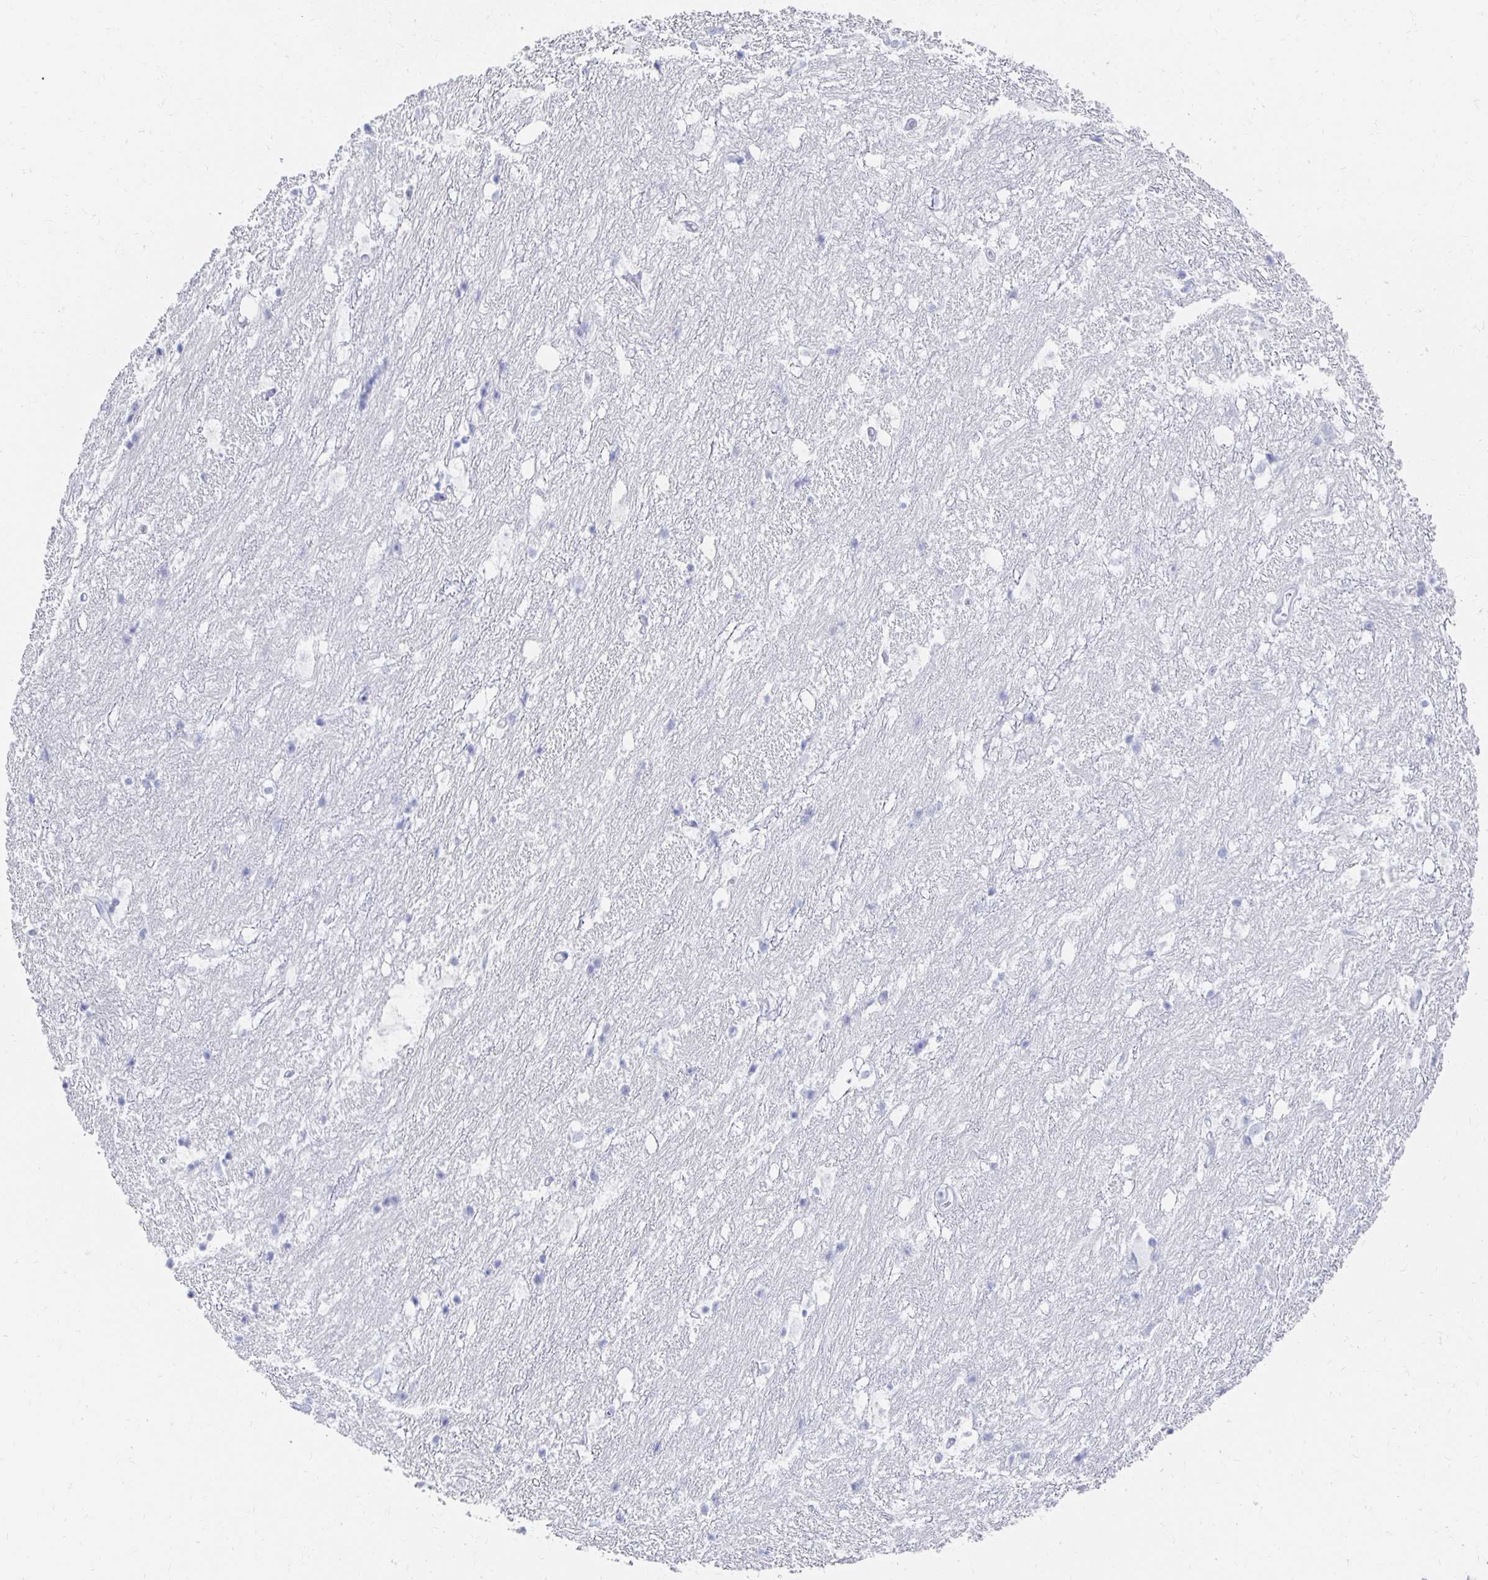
{"staining": {"intensity": "negative", "quantity": "none", "location": "none"}, "tissue": "hippocampus", "cell_type": "Glial cells", "image_type": "normal", "snomed": [{"axis": "morphology", "description": "Normal tissue, NOS"}, {"axis": "topography", "description": "Hippocampus"}], "caption": "Micrograph shows no significant protein expression in glial cells of benign hippocampus. The staining was performed using DAB (3,3'-diaminobenzidine) to visualize the protein expression in brown, while the nuclei were stained in blue with hematoxylin (Magnification: 20x).", "gene": "PRDM7", "patient": {"sex": "female", "age": 52}}